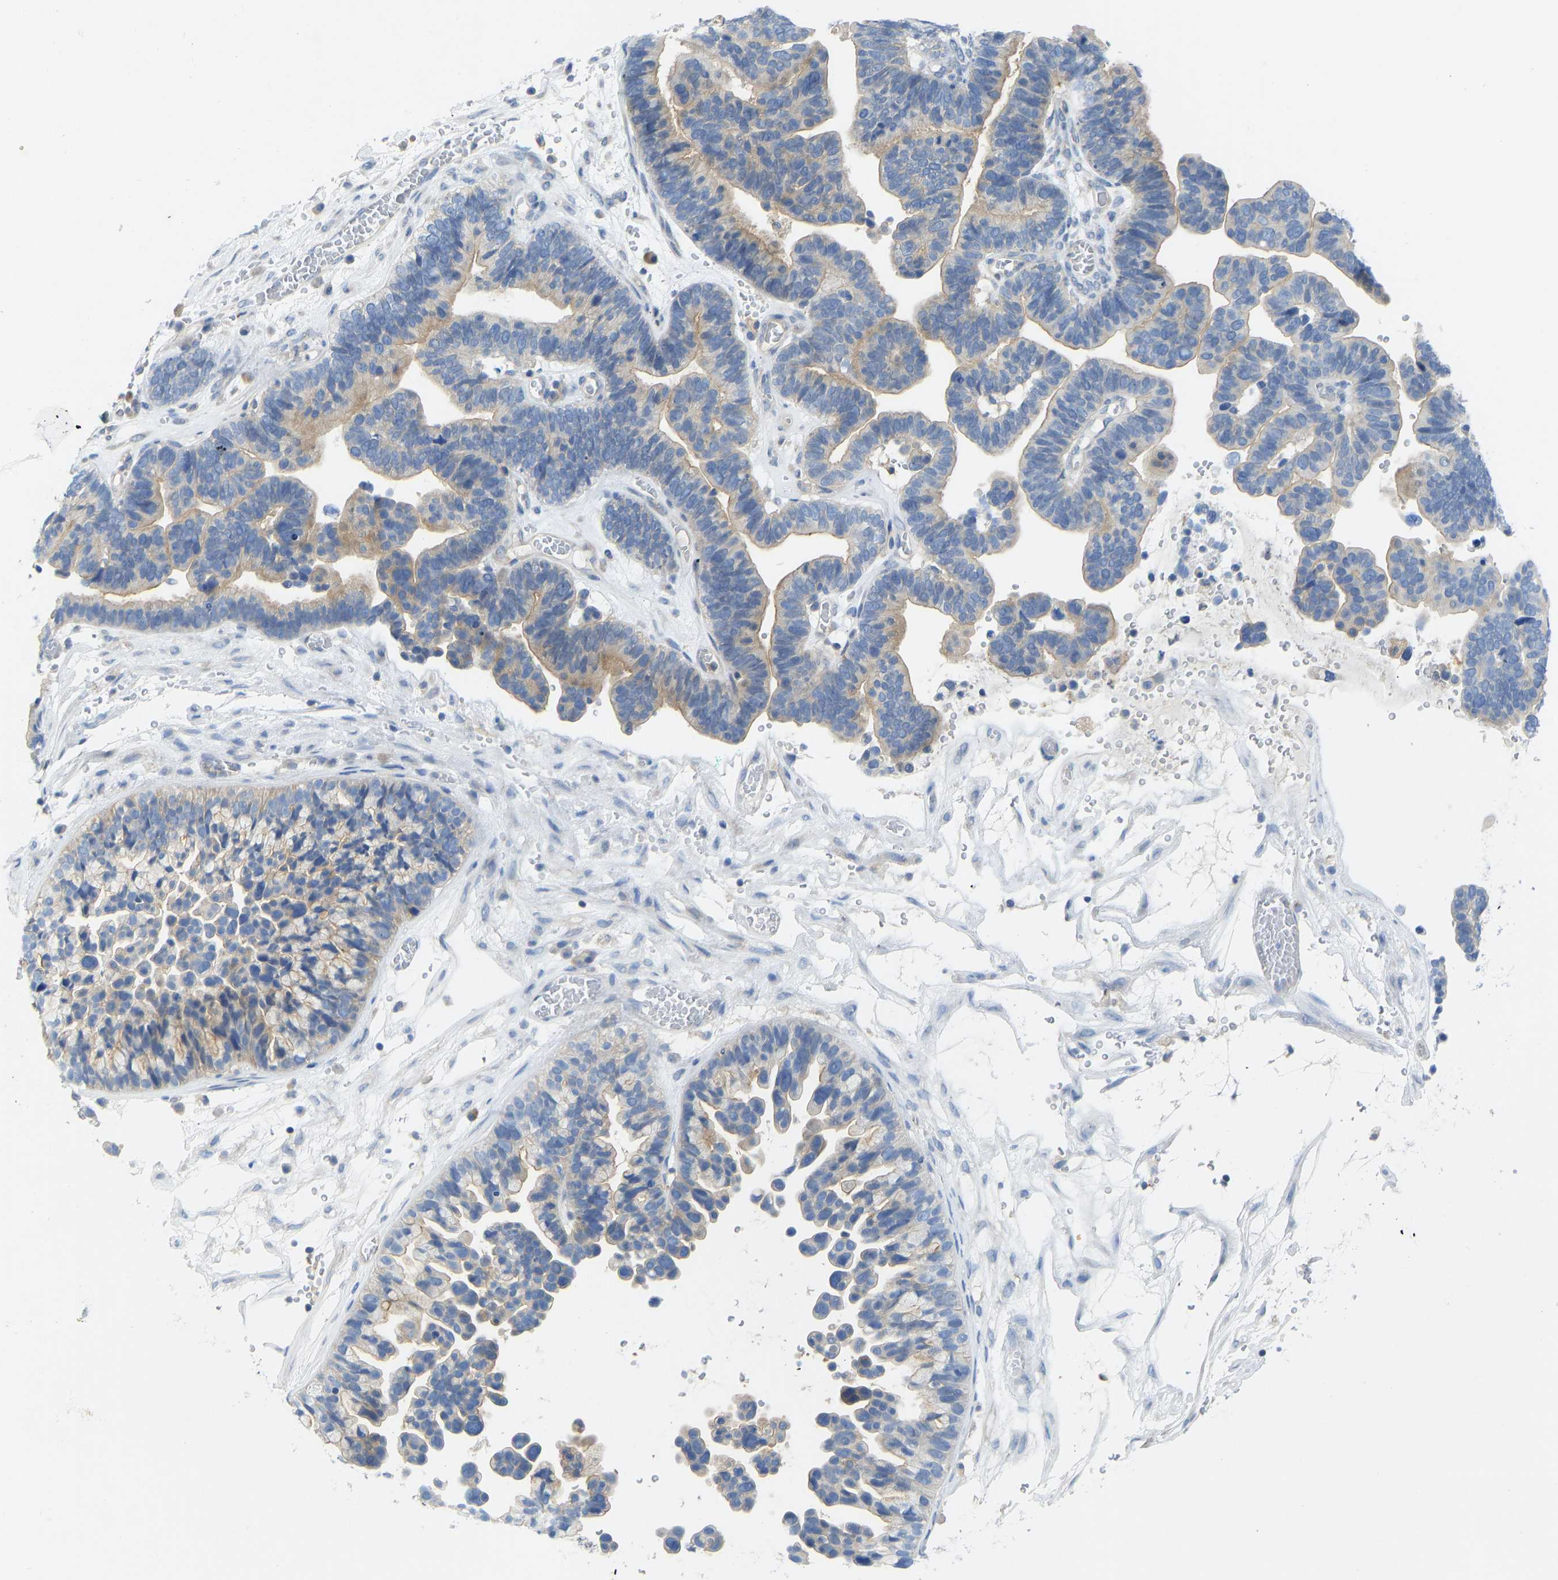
{"staining": {"intensity": "weak", "quantity": ">75%", "location": "cytoplasmic/membranous"}, "tissue": "ovarian cancer", "cell_type": "Tumor cells", "image_type": "cancer", "snomed": [{"axis": "morphology", "description": "Cystadenocarcinoma, serous, NOS"}, {"axis": "topography", "description": "Ovary"}], "caption": "Protein analysis of serous cystadenocarcinoma (ovarian) tissue exhibits weak cytoplasmic/membranous positivity in approximately >75% of tumor cells. (IHC, brightfield microscopy, high magnification).", "gene": "PPP3CA", "patient": {"sex": "female", "age": 56}}